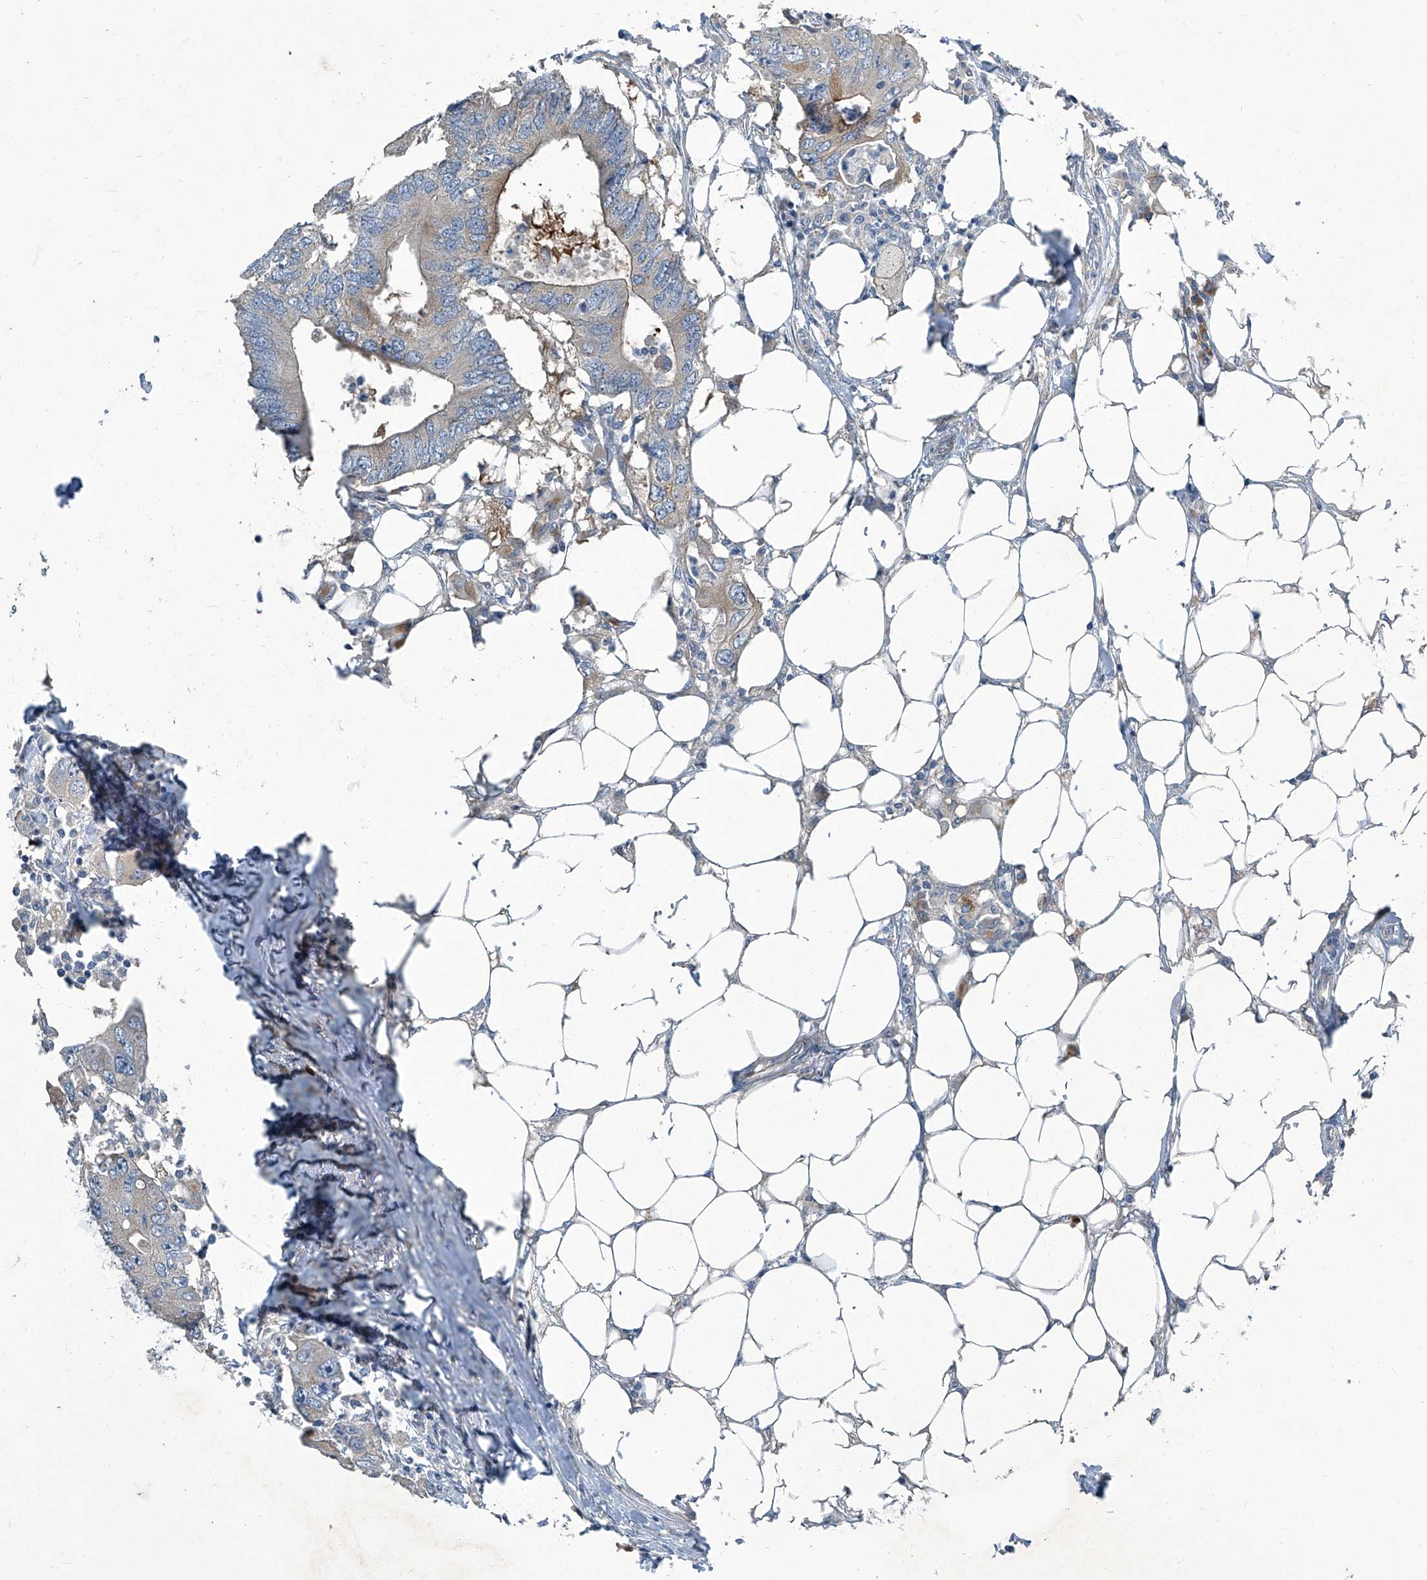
{"staining": {"intensity": "moderate", "quantity": "<25%", "location": "cytoplasmic/membranous"}, "tissue": "colorectal cancer", "cell_type": "Tumor cells", "image_type": "cancer", "snomed": [{"axis": "morphology", "description": "Adenocarcinoma, NOS"}, {"axis": "topography", "description": "Colon"}], "caption": "Immunohistochemical staining of human adenocarcinoma (colorectal) displays low levels of moderate cytoplasmic/membranous positivity in approximately <25% of tumor cells.", "gene": "SLC26A11", "patient": {"sex": "male", "age": 71}}